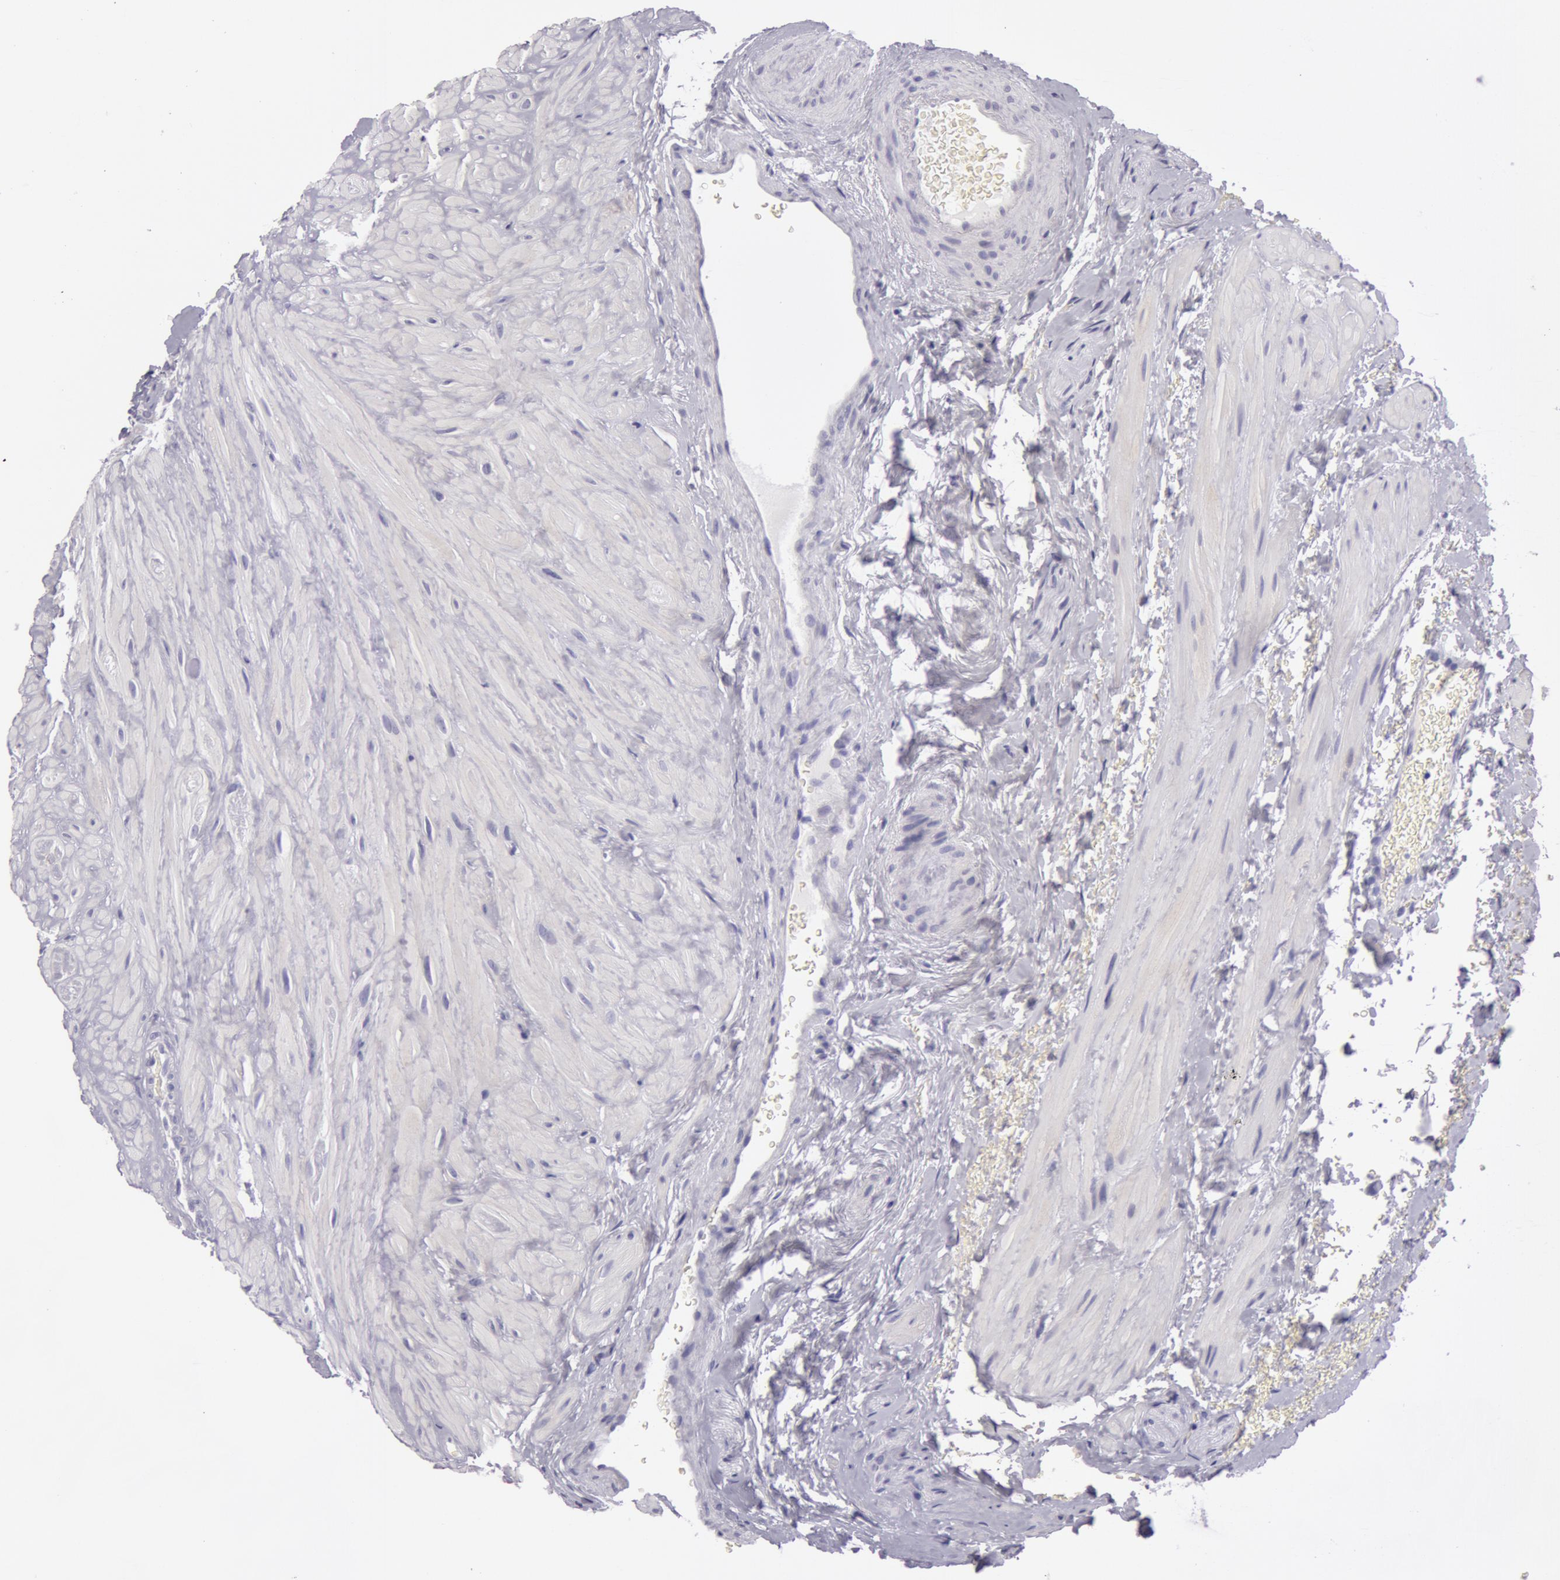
{"staining": {"intensity": "negative", "quantity": "none", "location": "none"}, "tissue": "seminal vesicle", "cell_type": "Glandular cells", "image_type": "normal", "snomed": [{"axis": "morphology", "description": "Normal tissue, NOS"}, {"axis": "topography", "description": "Seminal veicle"}], "caption": "Immunohistochemical staining of normal human seminal vesicle displays no significant expression in glandular cells.", "gene": "AMACR", "patient": {"sex": "male", "age": 69}}